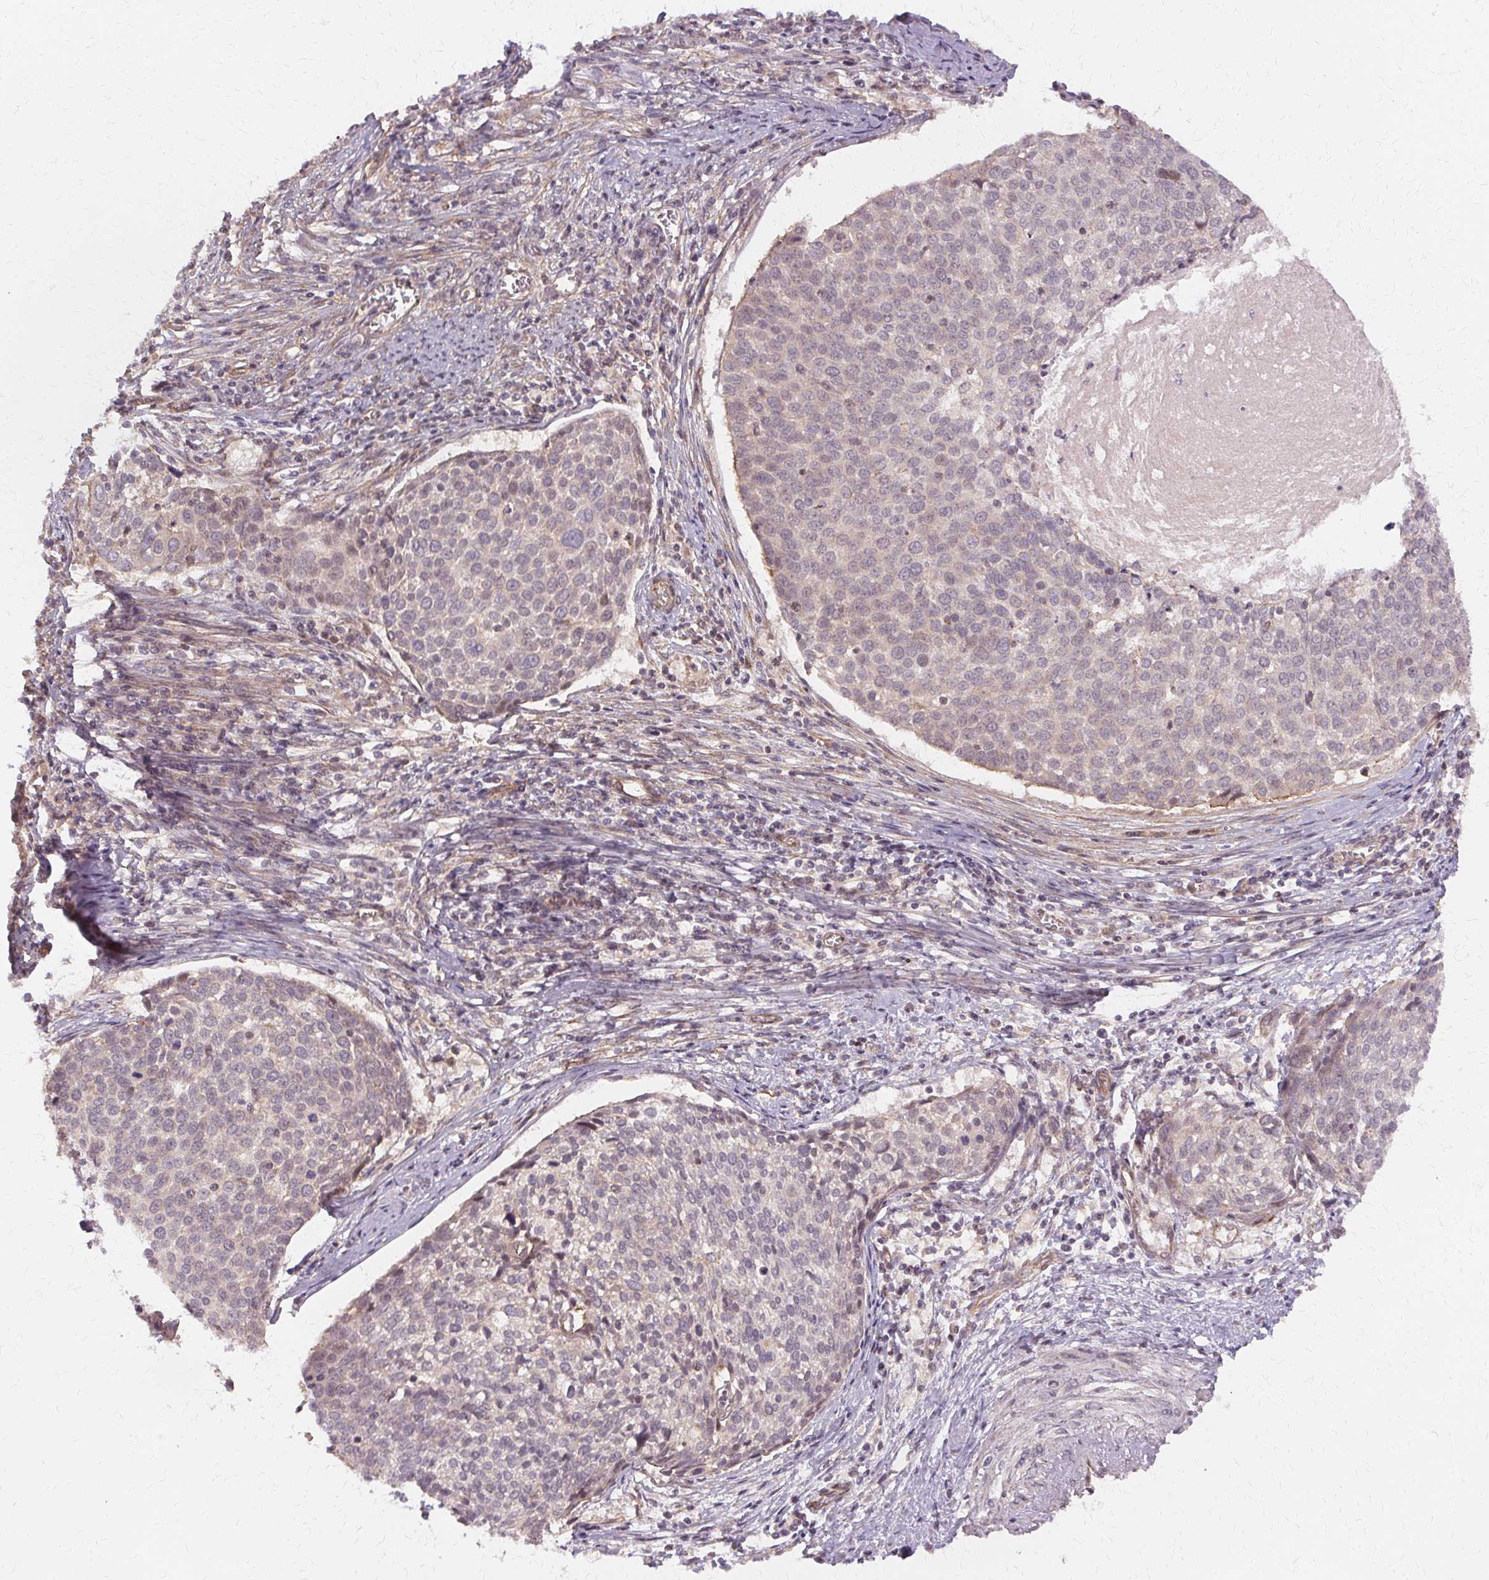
{"staining": {"intensity": "negative", "quantity": "none", "location": "none"}, "tissue": "cervical cancer", "cell_type": "Tumor cells", "image_type": "cancer", "snomed": [{"axis": "morphology", "description": "Squamous cell carcinoma, NOS"}, {"axis": "topography", "description": "Cervix"}], "caption": "High magnification brightfield microscopy of cervical squamous cell carcinoma stained with DAB (brown) and counterstained with hematoxylin (blue): tumor cells show no significant staining. (Brightfield microscopy of DAB (3,3'-diaminobenzidine) immunohistochemistry at high magnification).", "gene": "USP8", "patient": {"sex": "female", "age": 39}}